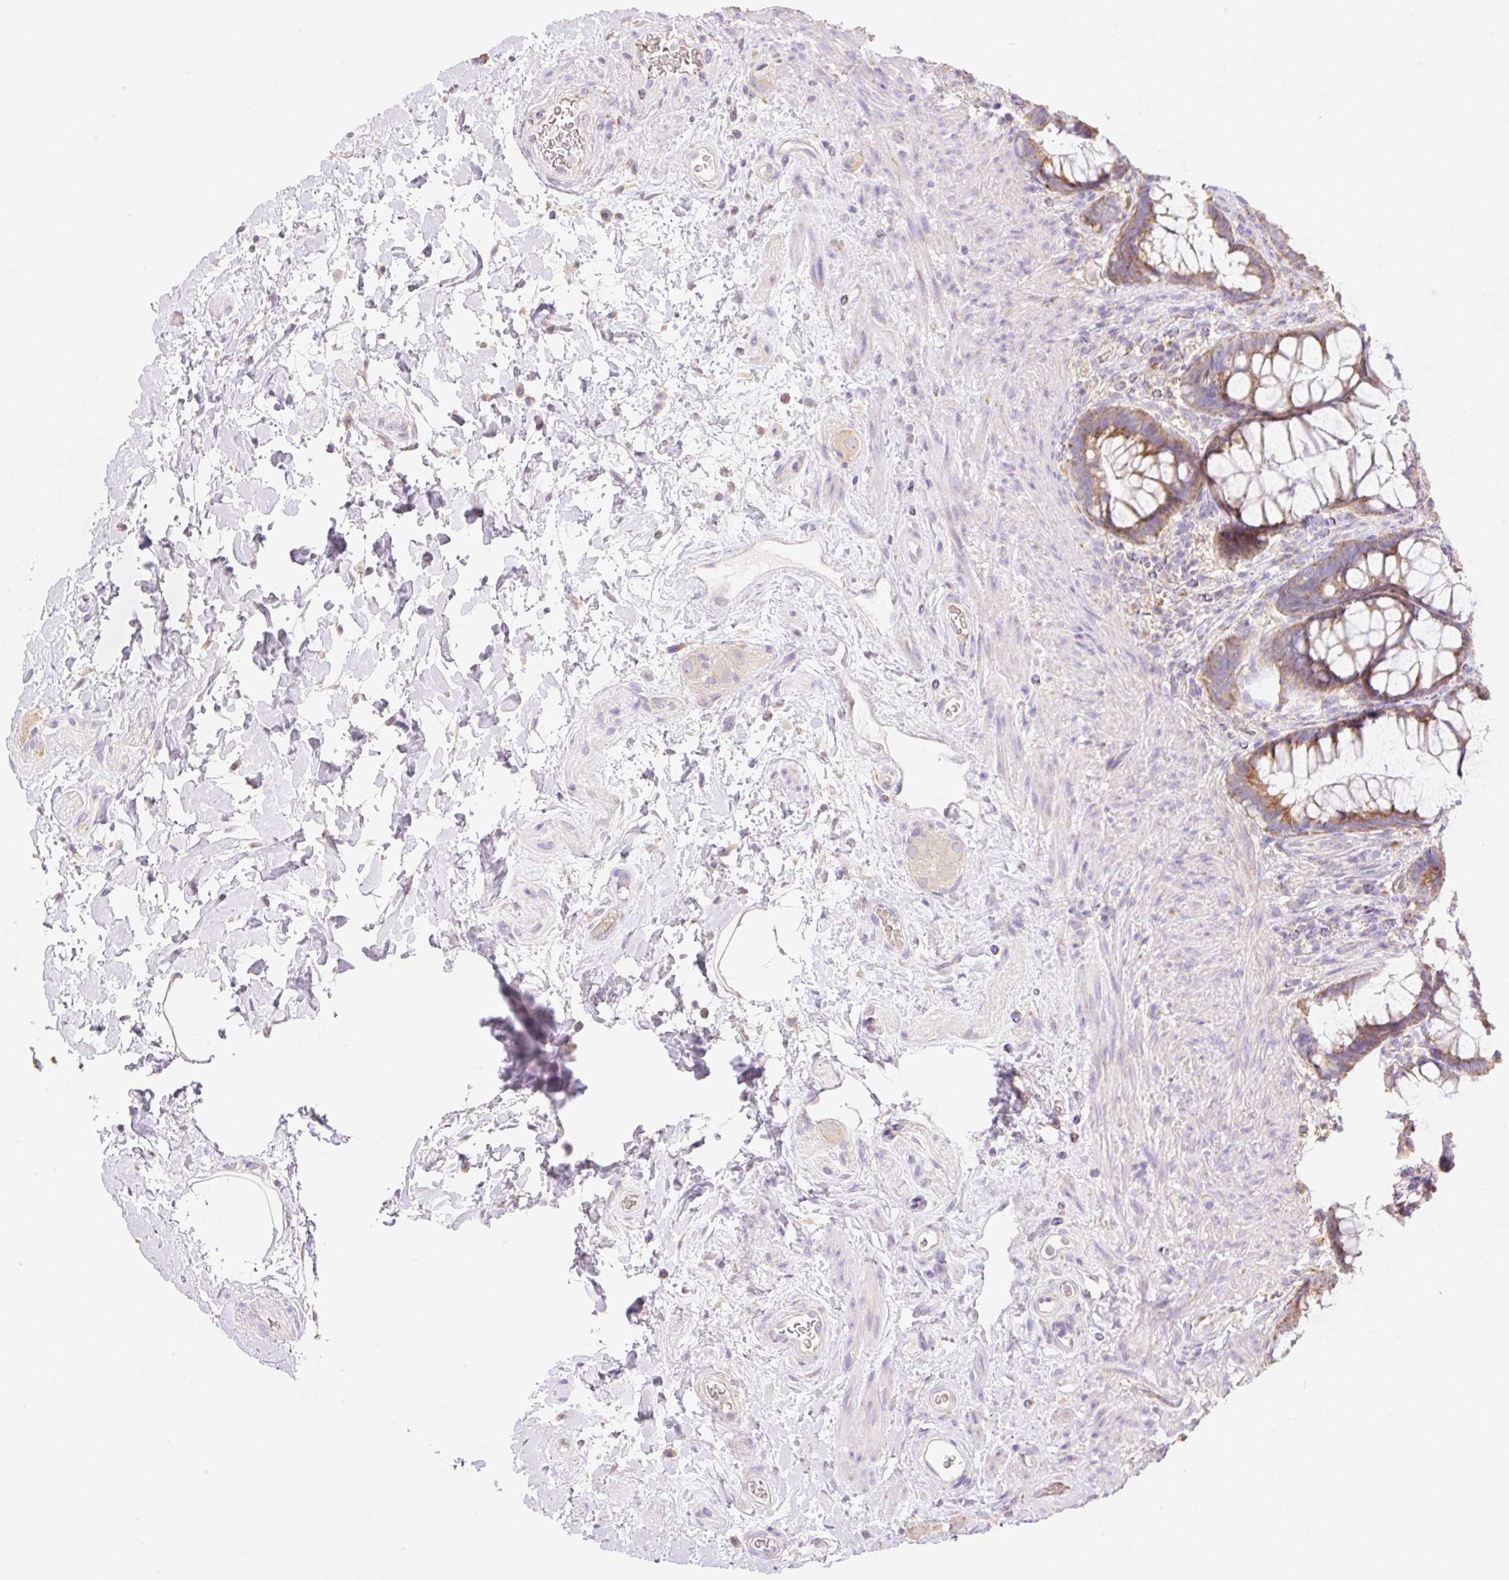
{"staining": {"intensity": "moderate", "quantity": ">75%", "location": "cytoplasmic/membranous"}, "tissue": "rectum", "cell_type": "Glandular cells", "image_type": "normal", "snomed": [{"axis": "morphology", "description": "Normal tissue, NOS"}, {"axis": "topography", "description": "Rectum"}], "caption": "High-power microscopy captured an immunohistochemistry histopathology image of benign rectum, revealing moderate cytoplasmic/membranous staining in approximately >75% of glandular cells.", "gene": "COPZ2", "patient": {"sex": "male", "age": 53}}